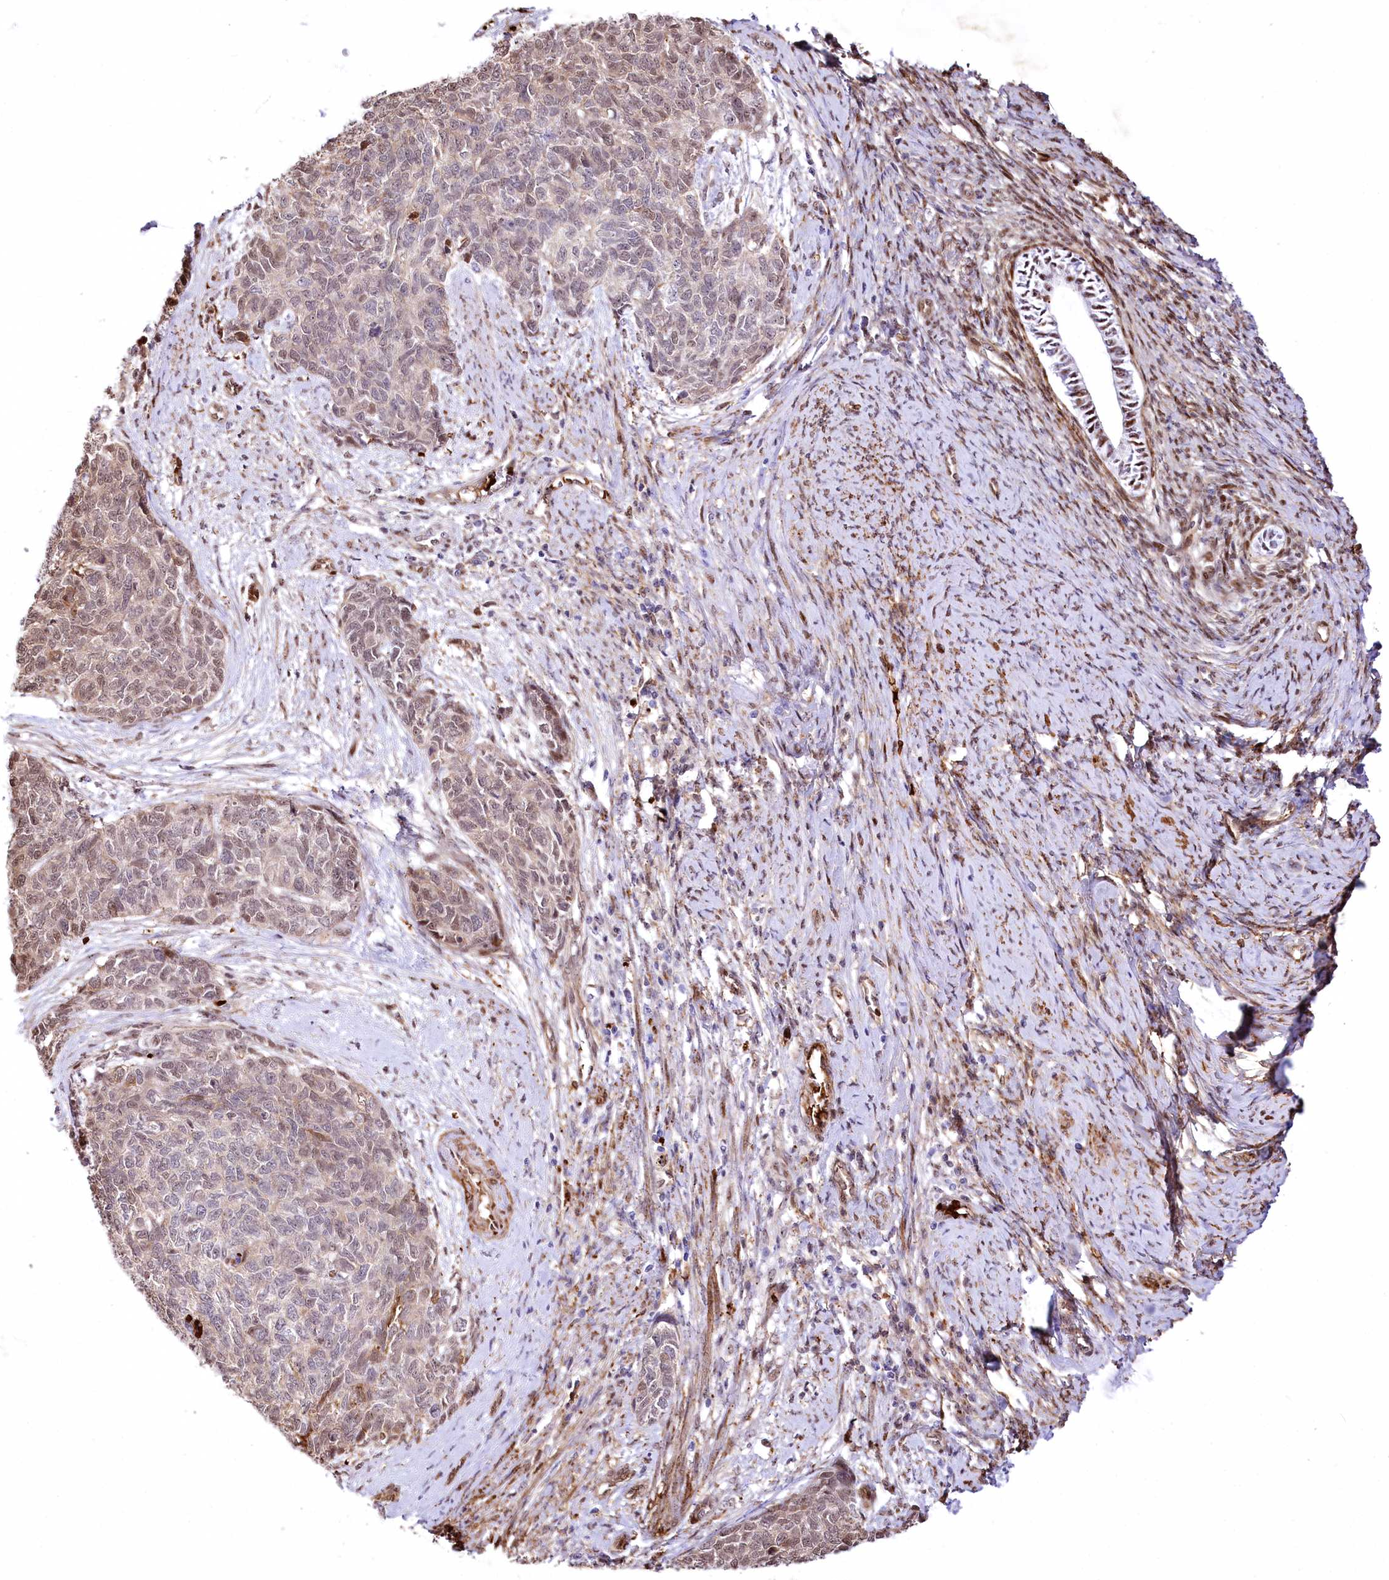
{"staining": {"intensity": "moderate", "quantity": "25%-75%", "location": "nuclear"}, "tissue": "cervical cancer", "cell_type": "Tumor cells", "image_type": "cancer", "snomed": [{"axis": "morphology", "description": "Squamous cell carcinoma, NOS"}, {"axis": "topography", "description": "Cervix"}], "caption": "A brown stain highlights moderate nuclear expression of a protein in human cervical squamous cell carcinoma tumor cells. The staining was performed using DAB to visualize the protein expression in brown, while the nuclei were stained in blue with hematoxylin (Magnification: 20x).", "gene": "PTMS", "patient": {"sex": "female", "age": 63}}